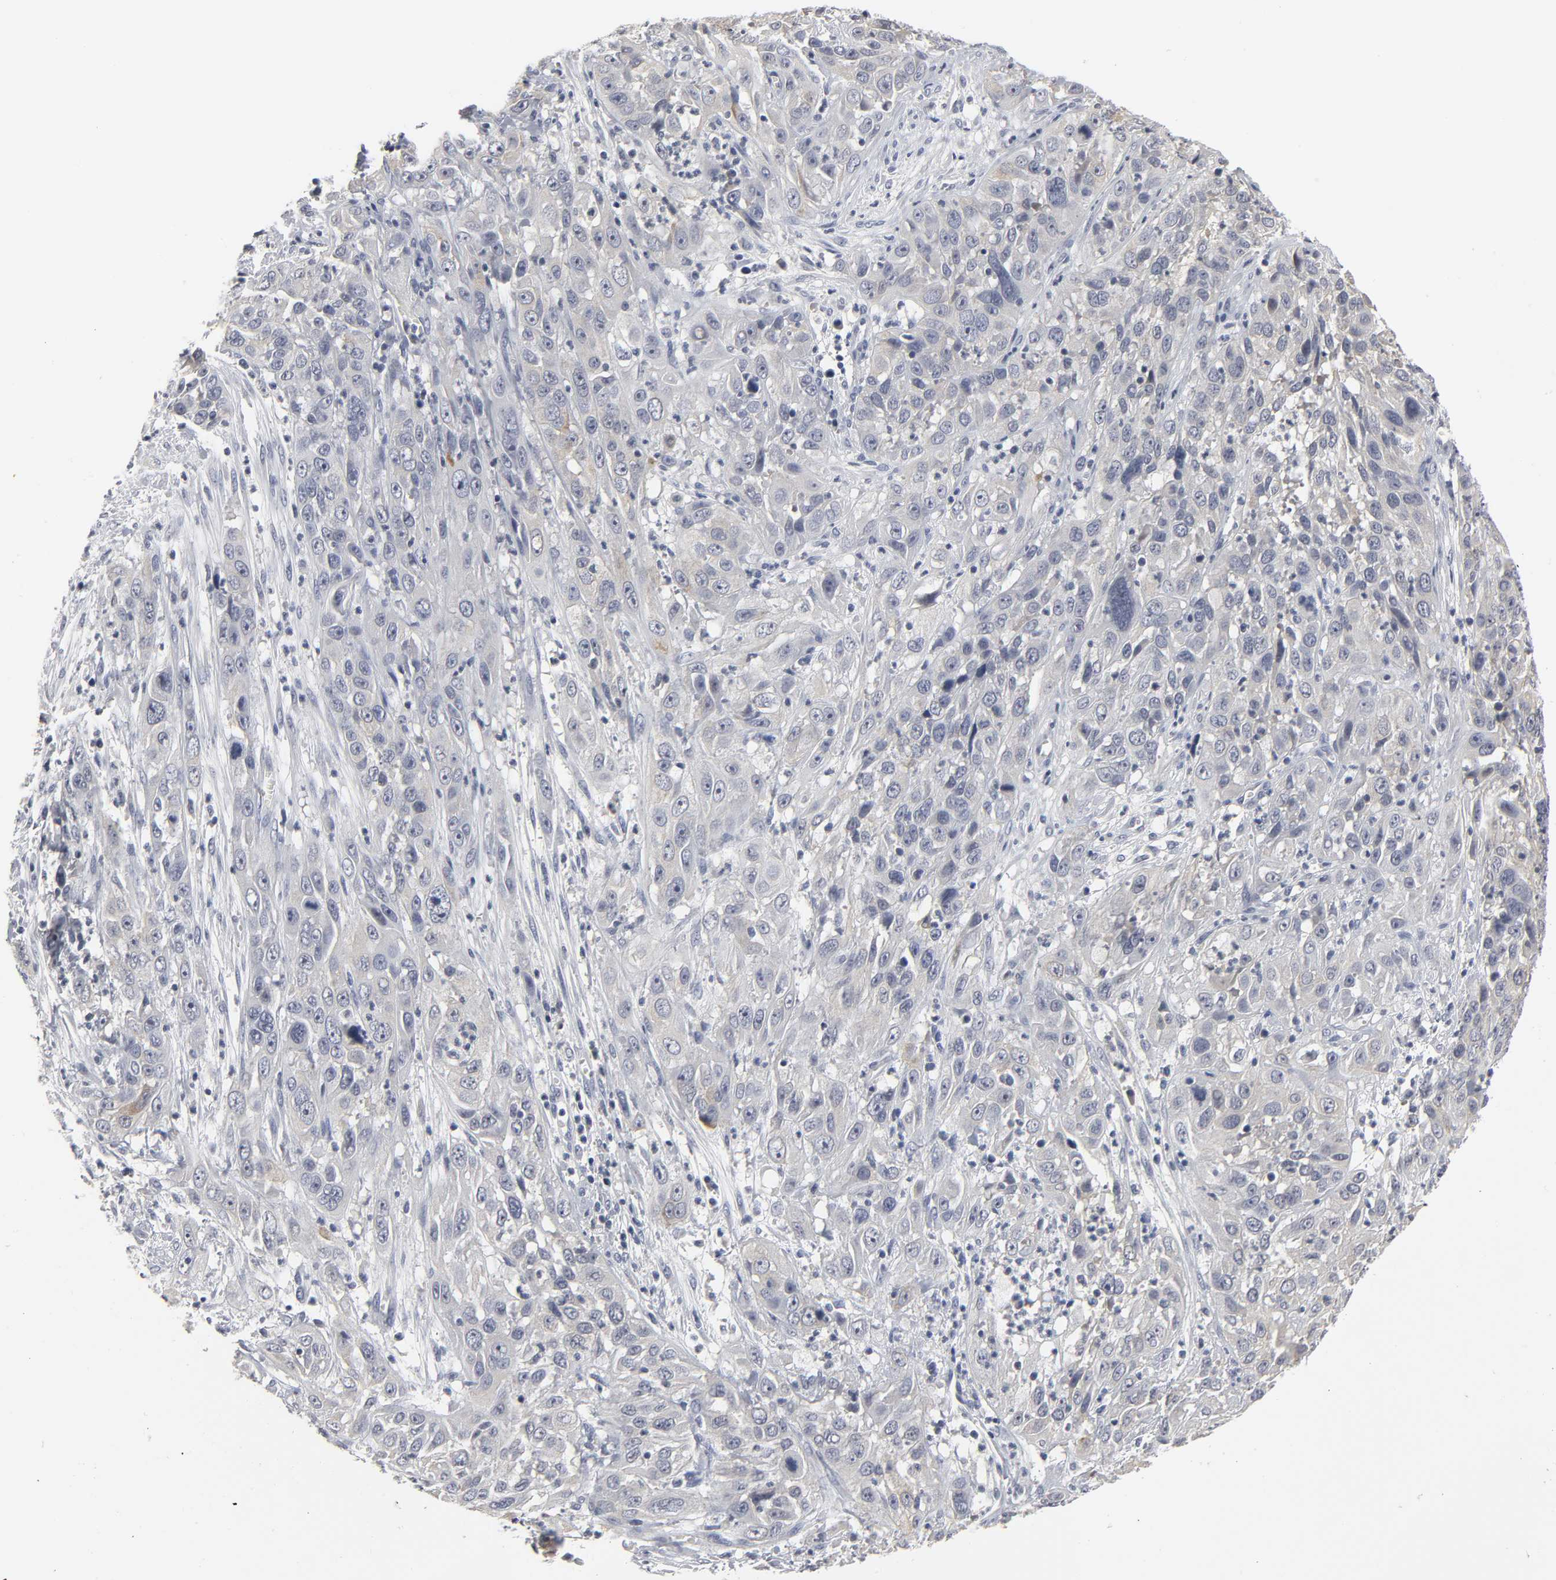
{"staining": {"intensity": "negative", "quantity": "none", "location": "none"}, "tissue": "cervical cancer", "cell_type": "Tumor cells", "image_type": "cancer", "snomed": [{"axis": "morphology", "description": "Squamous cell carcinoma, NOS"}, {"axis": "topography", "description": "Cervix"}], "caption": "The image exhibits no staining of tumor cells in squamous cell carcinoma (cervical).", "gene": "TCAP", "patient": {"sex": "female", "age": 32}}